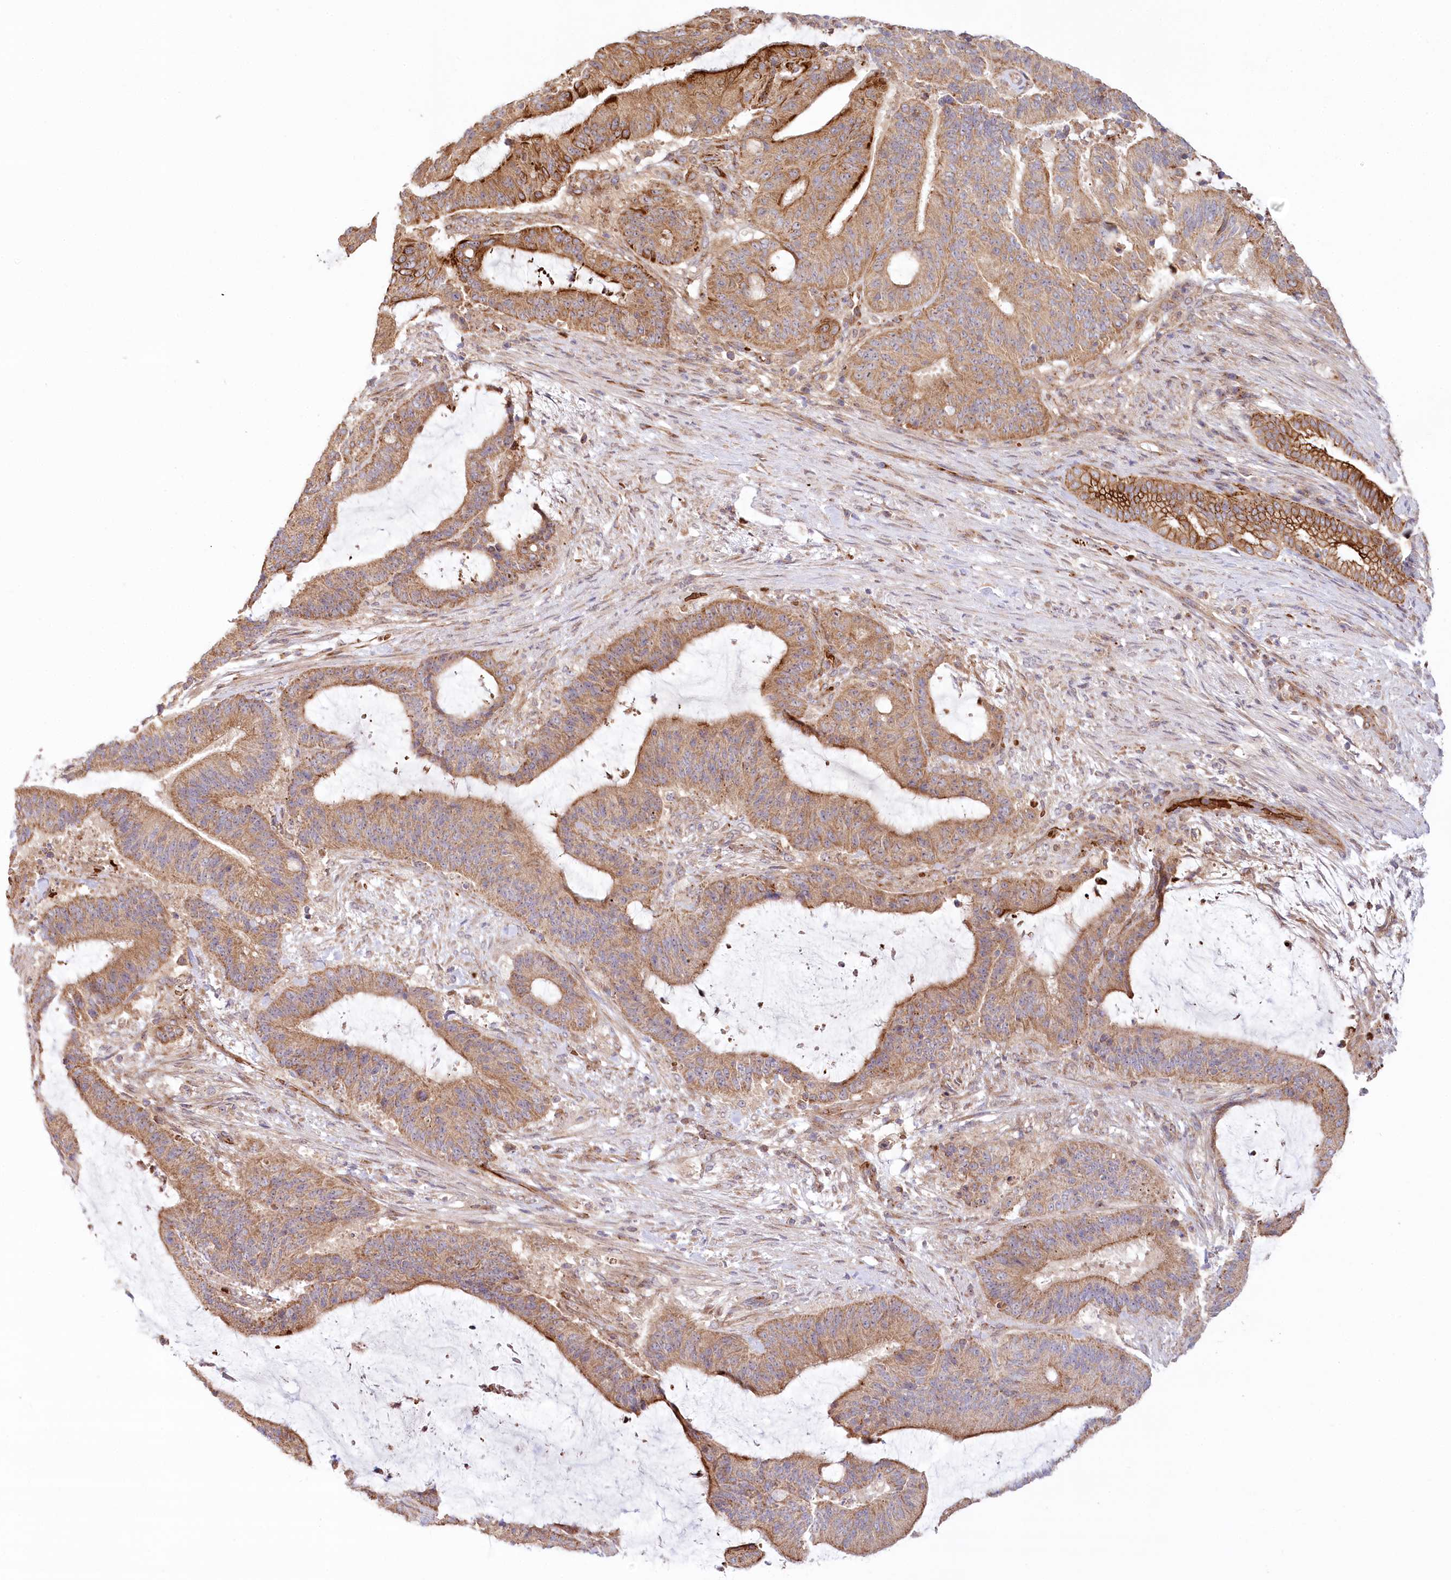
{"staining": {"intensity": "moderate", "quantity": ">75%", "location": "cytoplasmic/membranous"}, "tissue": "liver cancer", "cell_type": "Tumor cells", "image_type": "cancer", "snomed": [{"axis": "morphology", "description": "Normal tissue, NOS"}, {"axis": "morphology", "description": "Cholangiocarcinoma"}, {"axis": "topography", "description": "Liver"}, {"axis": "topography", "description": "Peripheral nerve tissue"}], "caption": "Protein expression analysis of liver cancer exhibits moderate cytoplasmic/membranous positivity in approximately >75% of tumor cells.", "gene": "COMMD3", "patient": {"sex": "female", "age": 73}}